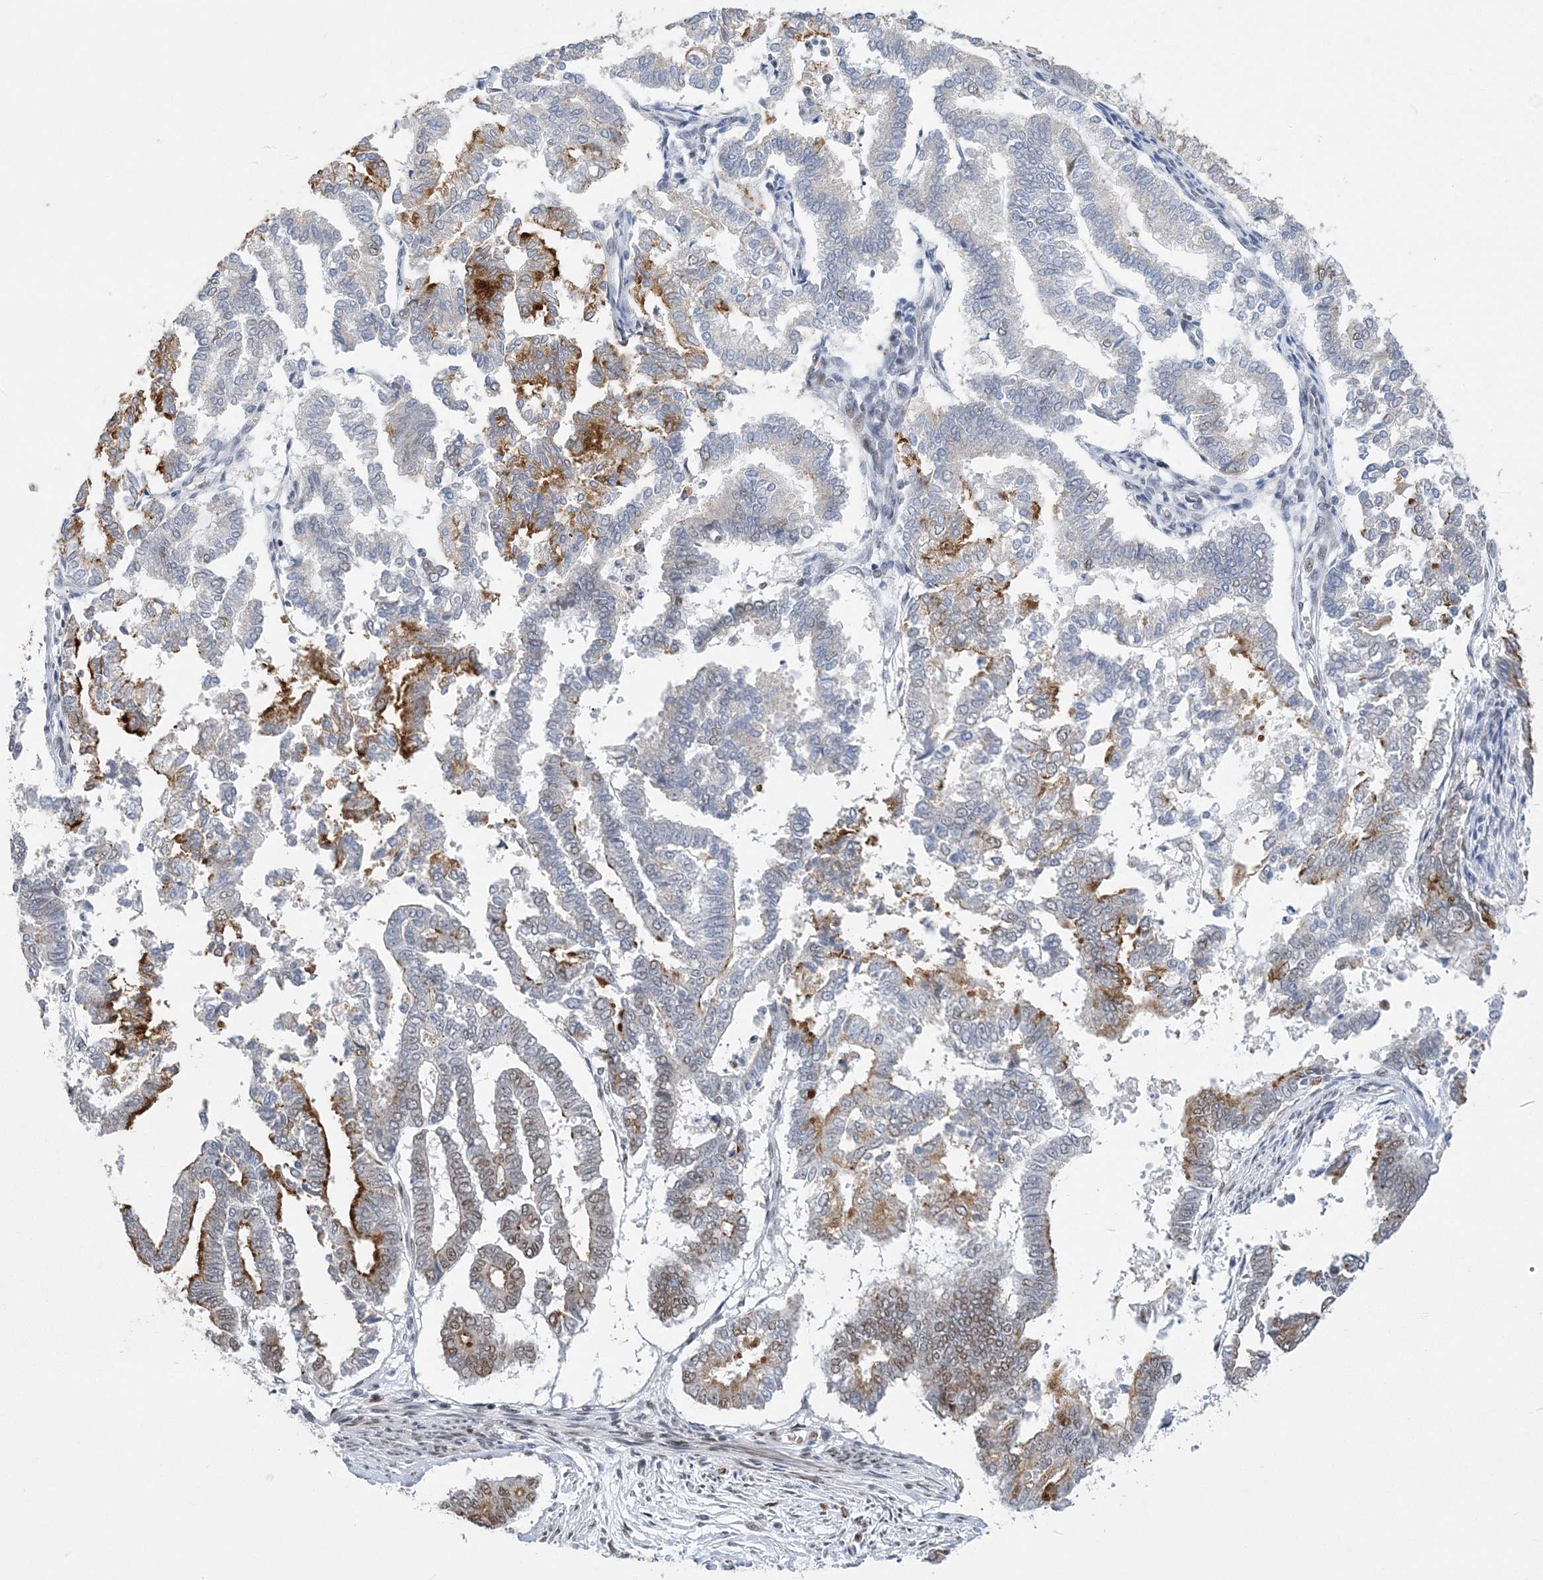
{"staining": {"intensity": "moderate", "quantity": "<25%", "location": "cytoplasmic/membranous,nuclear"}, "tissue": "endometrial cancer", "cell_type": "Tumor cells", "image_type": "cancer", "snomed": [{"axis": "morphology", "description": "Necrosis, NOS"}, {"axis": "morphology", "description": "Adenocarcinoma, NOS"}, {"axis": "topography", "description": "Endometrium"}], "caption": "Endometrial adenocarcinoma stained for a protein (brown) exhibits moderate cytoplasmic/membranous and nuclear positive staining in approximately <25% of tumor cells.", "gene": "ZBTB7A", "patient": {"sex": "female", "age": 79}}